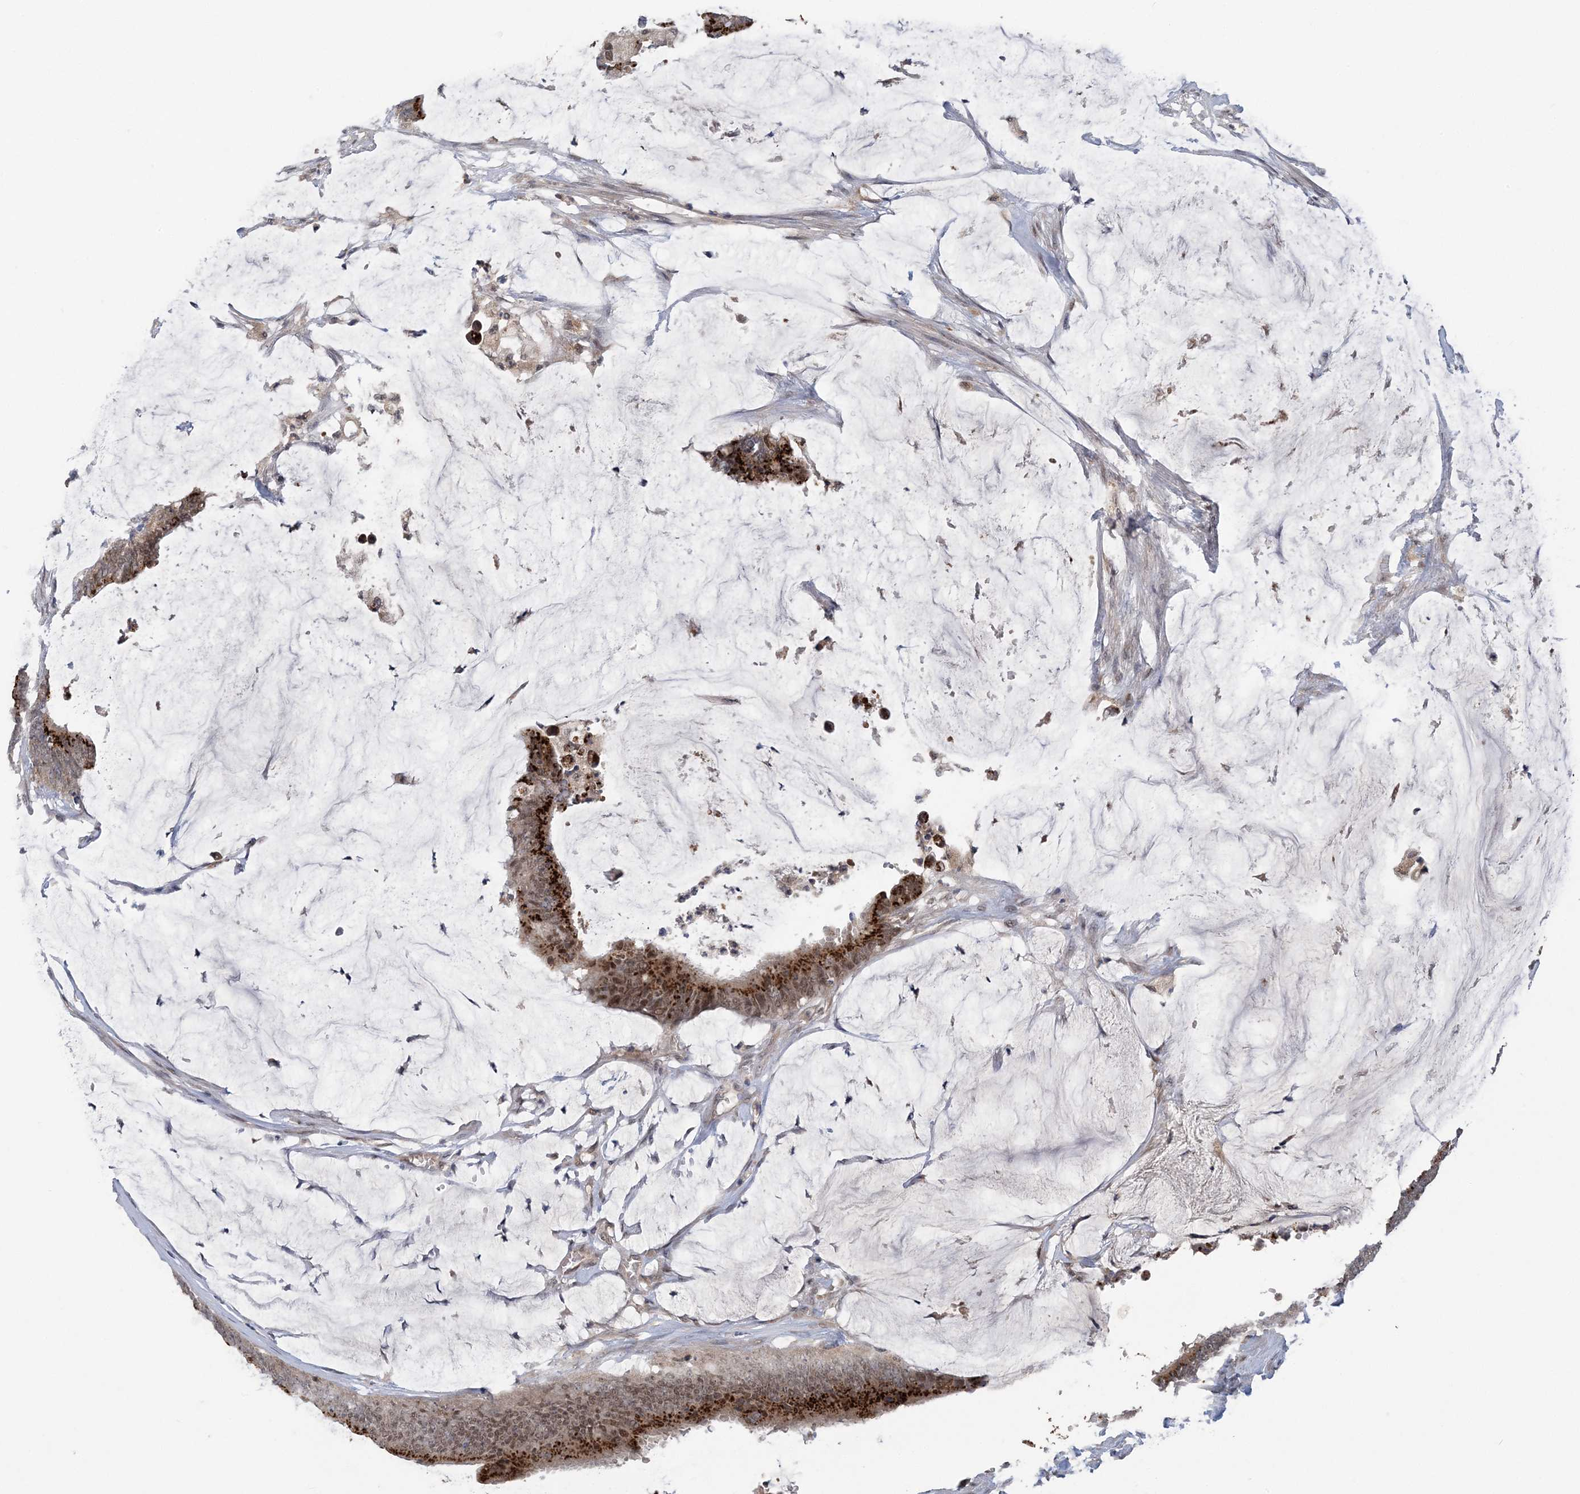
{"staining": {"intensity": "strong", "quantity": ">75%", "location": "cytoplasmic/membranous,nuclear"}, "tissue": "colorectal cancer", "cell_type": "Tumor cells", "image_type": "cancer", "snomed": [{"axis": "morphology", "description": "Adenocarcinoma, NOS"}, {"axis": "topography", "description": "Rectum"}], "caption": "Tumor cells show high levels of strong cytoplasmic/membranous and nuclear expression in about >75% of cells in human colorectal cancer. The staining was performed using DAB, with brown indicating positive protein expression. Nuclei are stained blue with hematoxylin.", "gene": "ZBTB7A", "patient": {"sex": "female", "age": 66}}